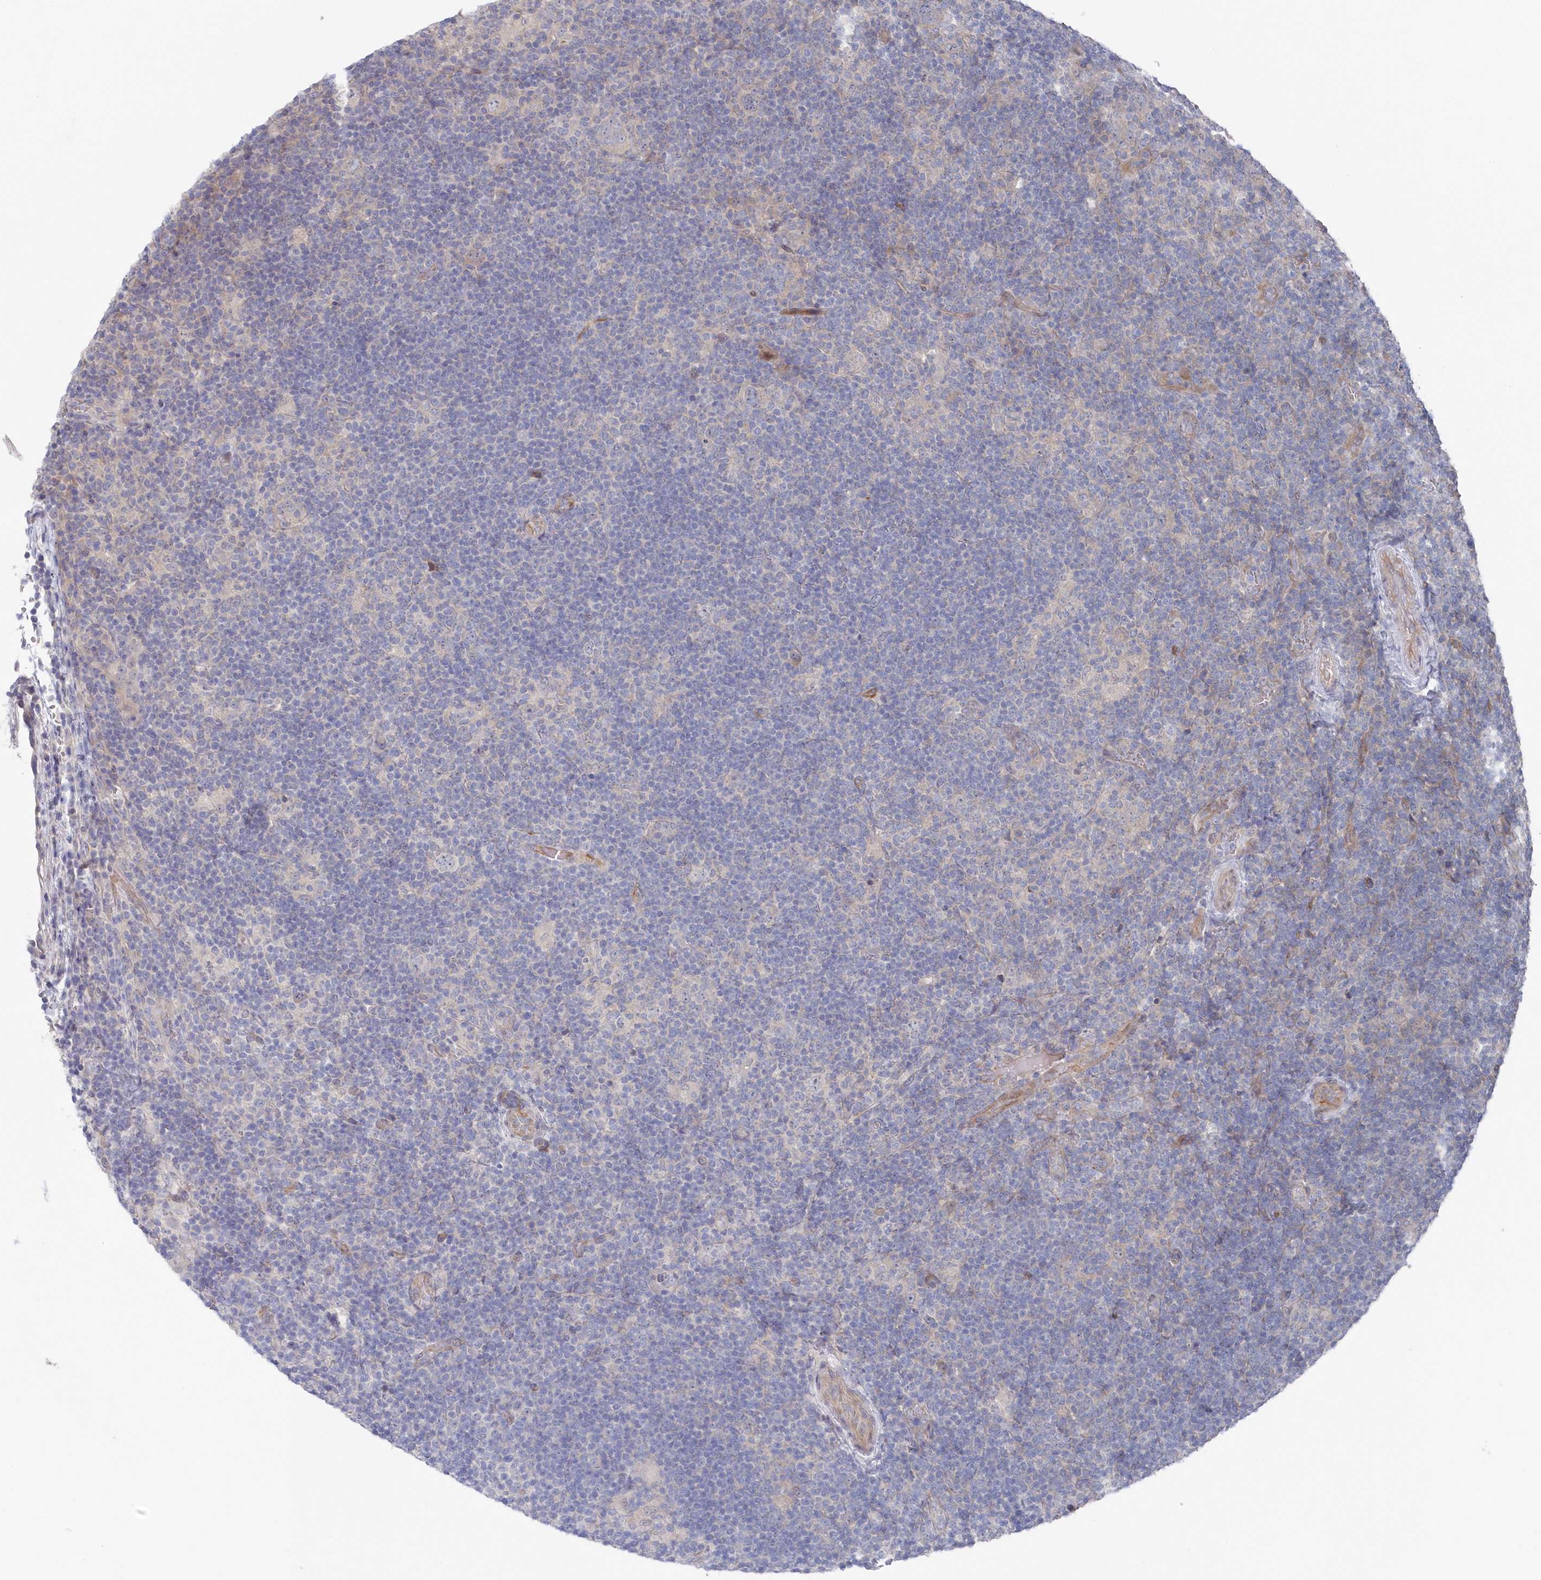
{"staining": {"intensity": "negative", "quantity": "none", "location": "none"}, "tissue": "lymphoma", "cell_type": "Tumor cells", "image_type": "cancer", "snomed": [{"axis": "morphology", "description": "Hodgkin's disease, NOS"}, {"axis": "topography", "description": "Lymph node"}], "caption": "Human Hodgkin's disease stained for a protein using immunohistochemistry demonstrates no expression in tumor cells.", "gene": "KIAA1586", "patient": {"sex": "female", "age": 57}}